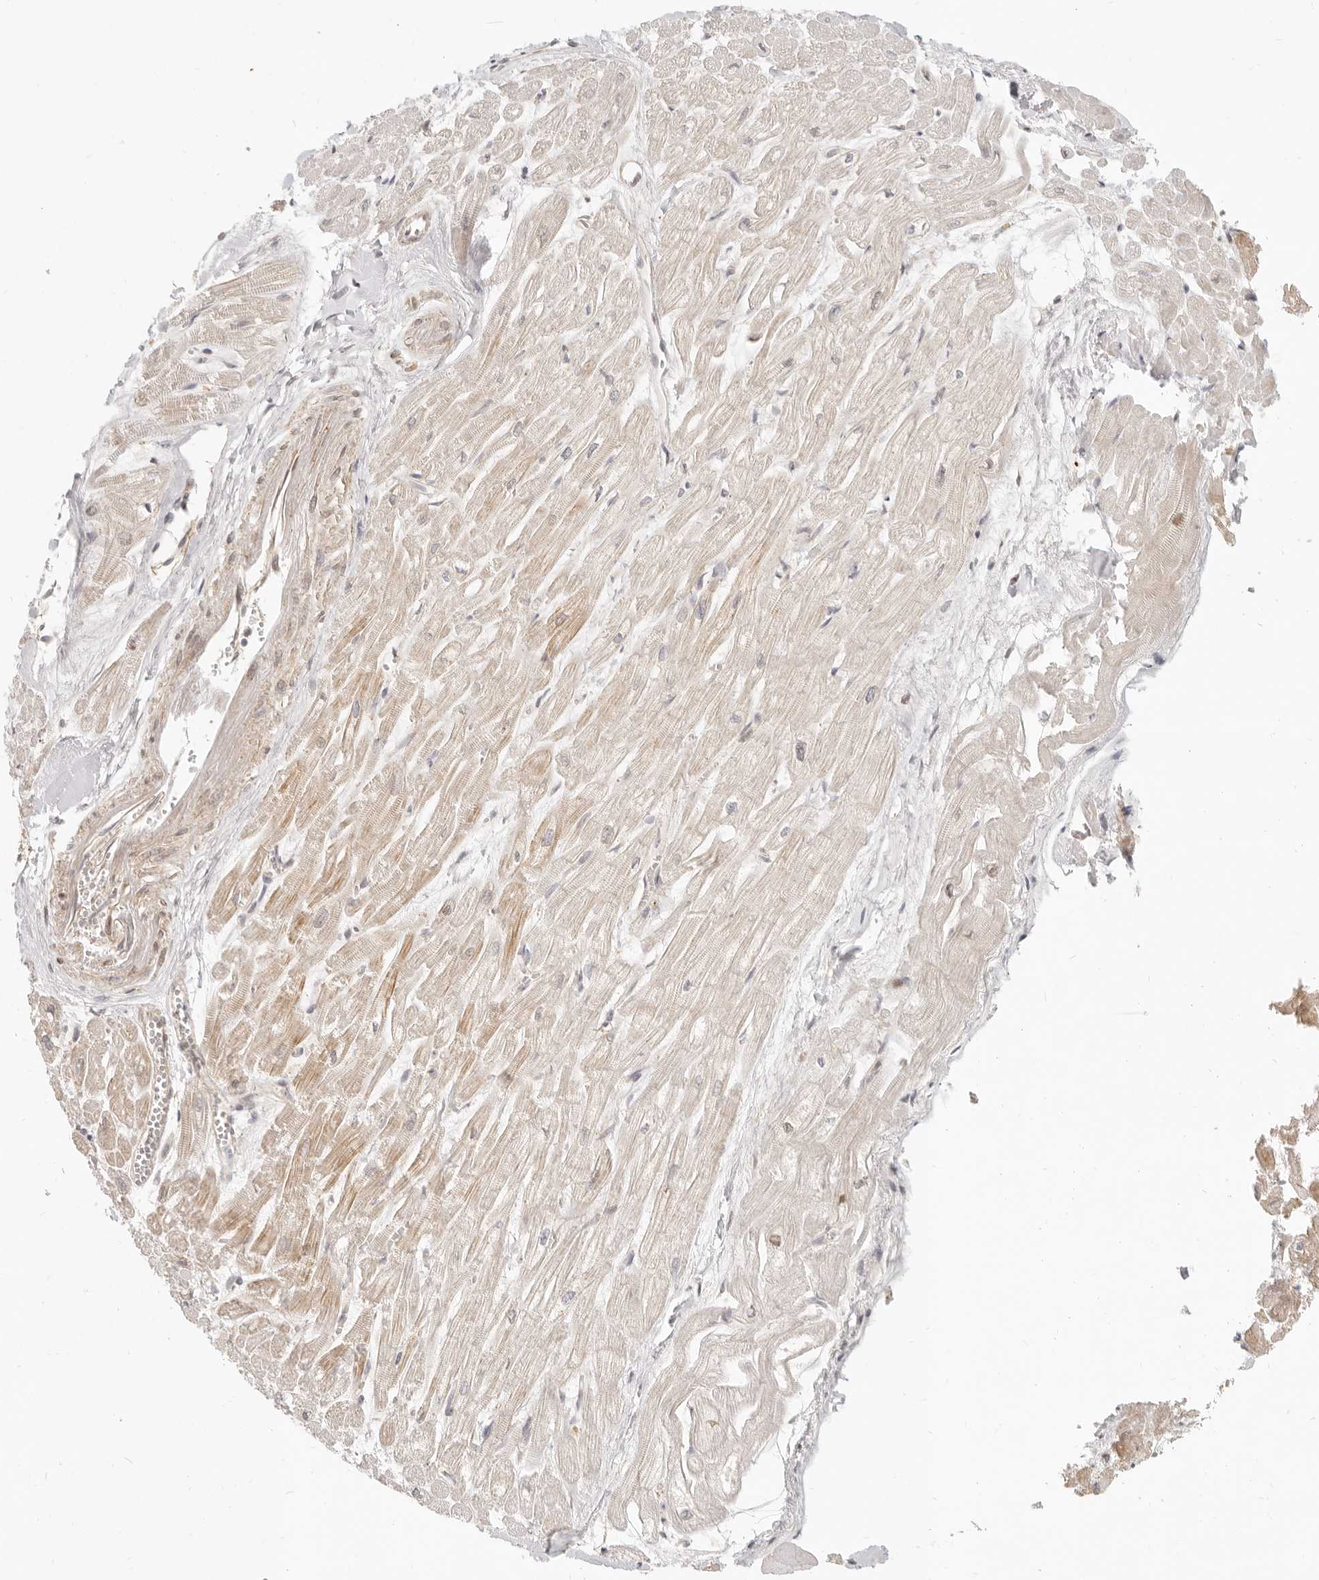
{"staining": {"intensity": "weak", "quantity": "25%-75%", "location": "cytoplasmic/membranous"}, "tissue": "heart muscle", "cell_type": "Cardiomyocytes", "image_type": "normal", "snomed": [{"axis": "morphology", "description": "Normal tissue, NOS"}, {"axis": "topography", "description": "Heart"}], "caption": "This is a micrograph of immunohistochemistry staining of unremarkable heart muscle, which shows weak staining in the cytoplasmic/membranous of cardiomyocytes.", "gene": "TUFT1", "patient": {"sex": "male", "age": 54}}